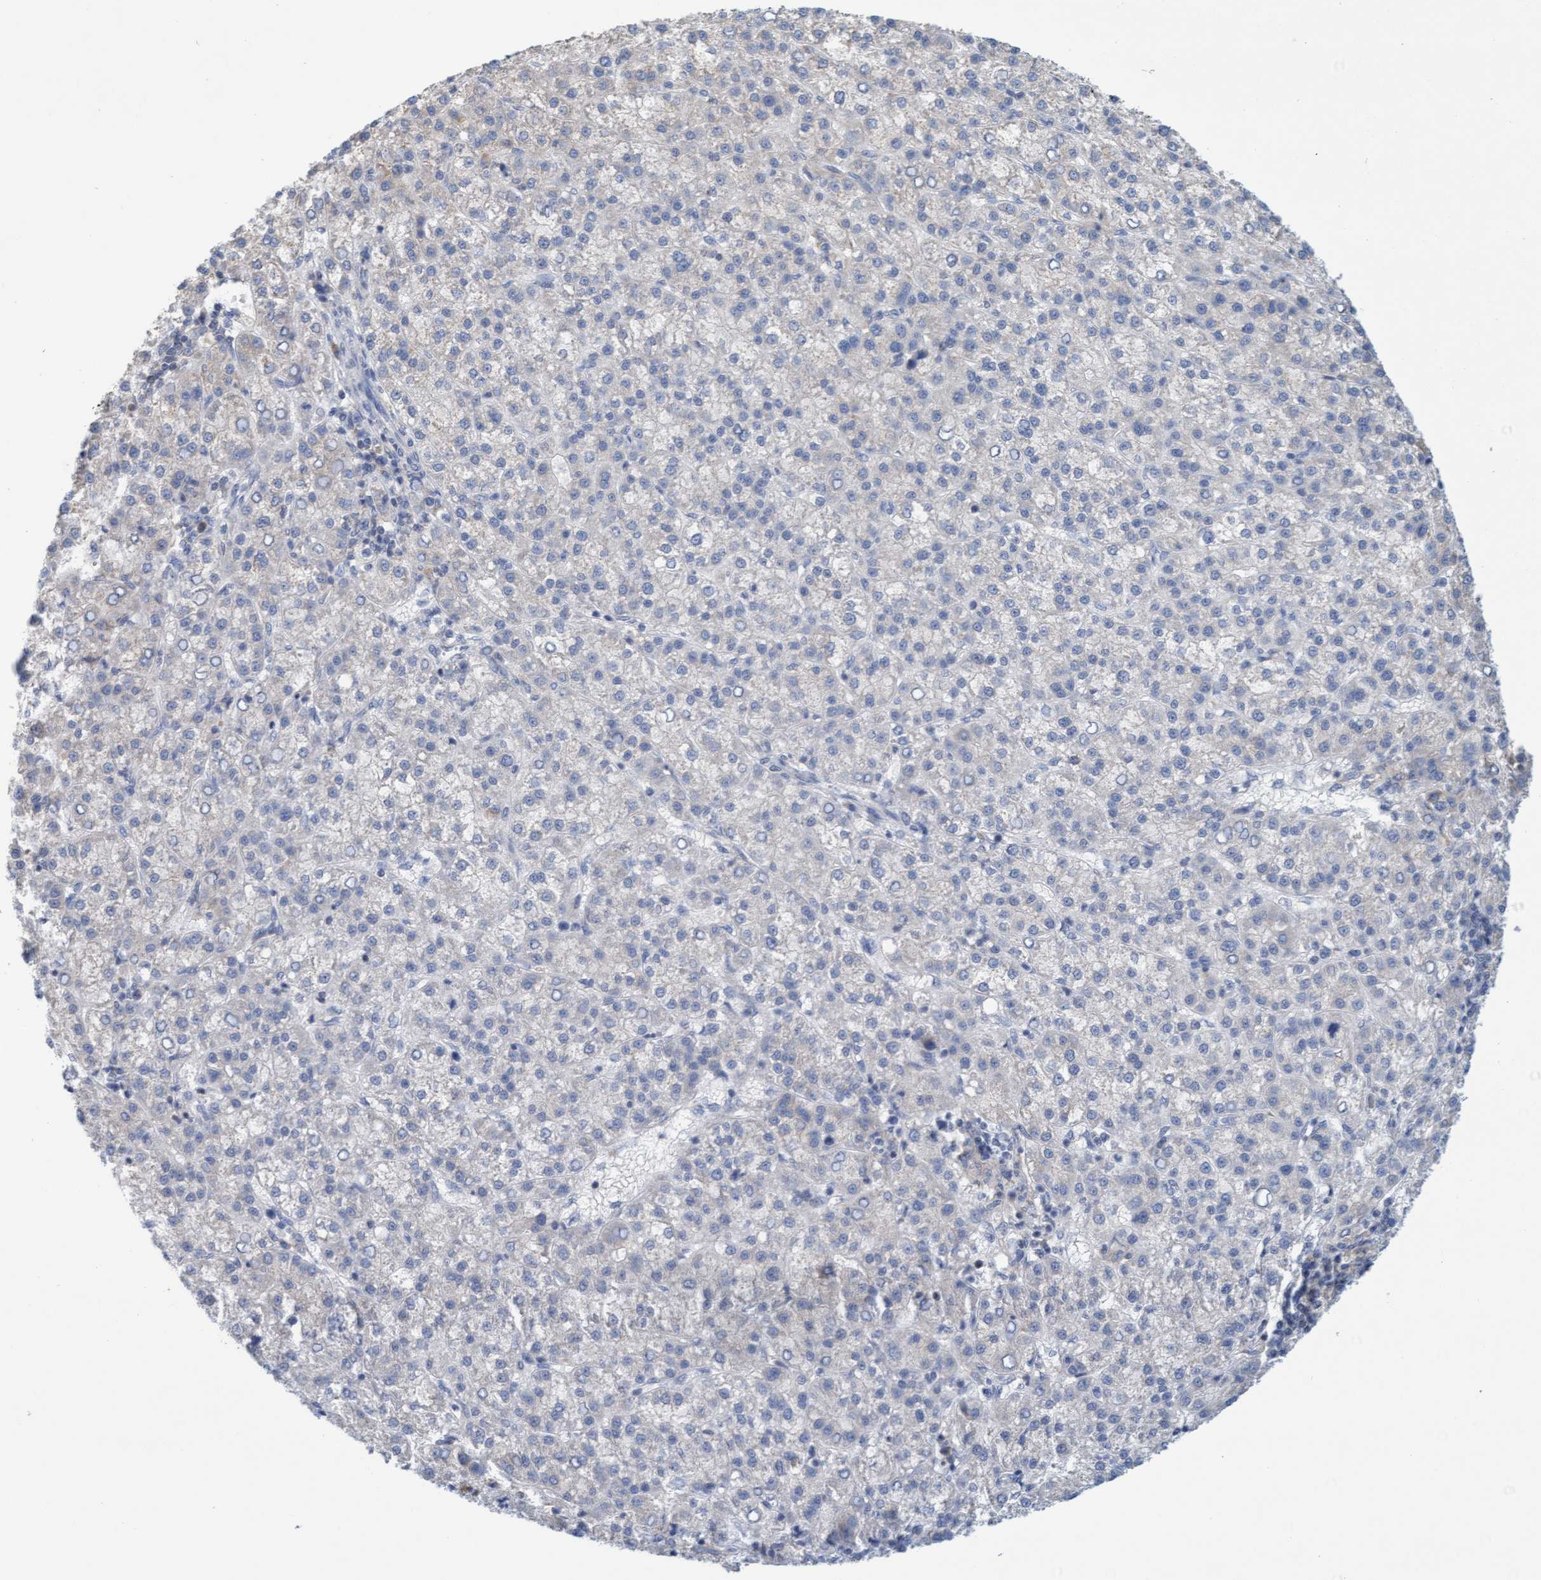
{"staining": {"intensity": "negative", "quantity": "none", "location": "none"}, "tissue": "liver cancer", "cell_type": "Tumor cells", "image_type": "cancer", "snomed": [{"axis": "morphology", "description": "Carcinoma, Hepatocellular, NOS"}, {"axis": "topography", "description": "Liver"}], "caption": "This is a histopathology image of immunohistochemistry (IHC) staining of liver cancer (hepatocellular carcinoma), which shows no expression in tumor cells. (Immunohistochemistry (ihc), brightfield microscopy, high magnification).", "gene": "SLC28A3", "patient": {"sex": "female", "age": 58}}